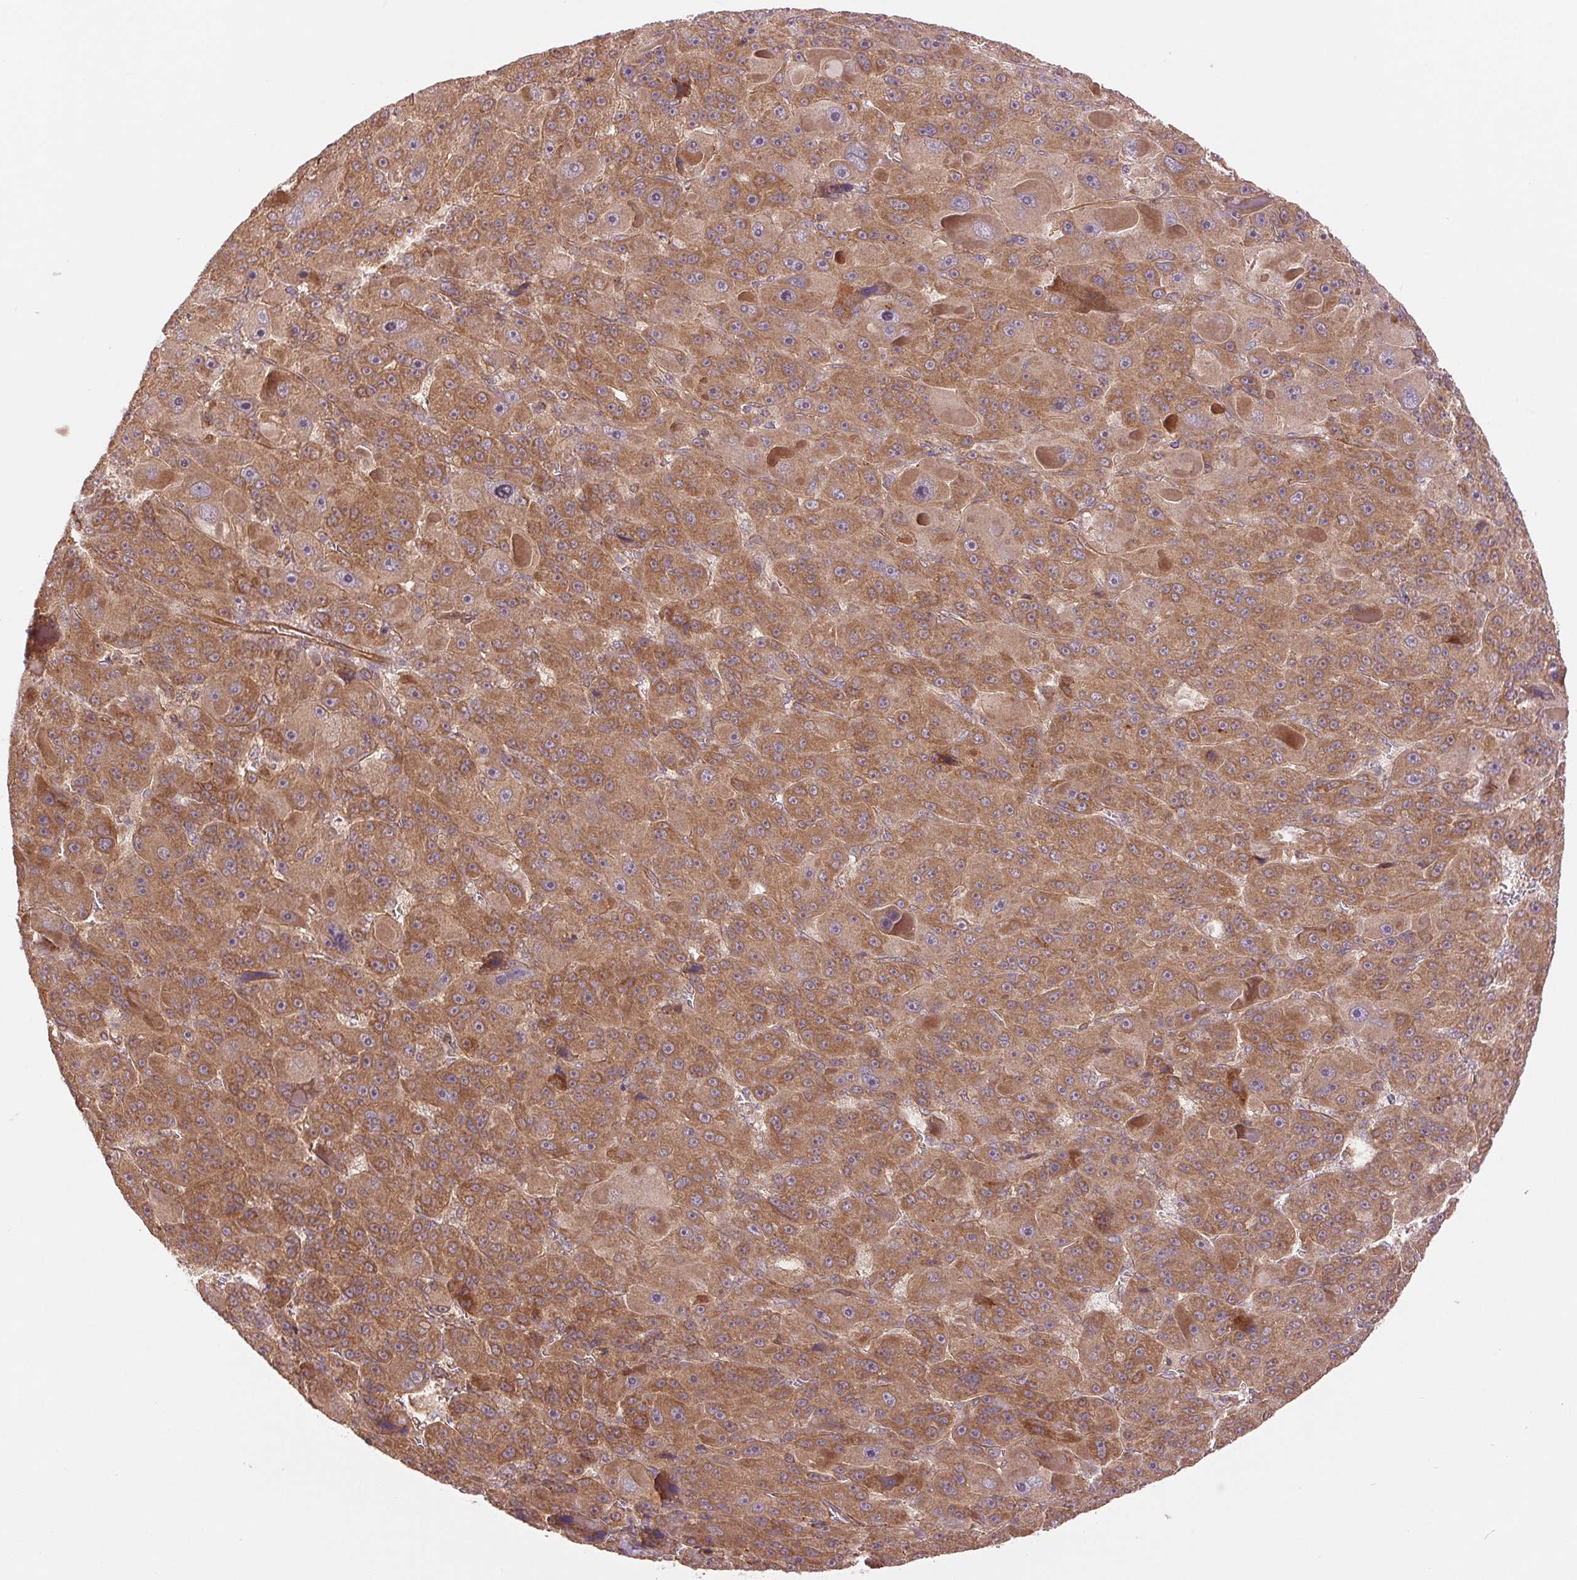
{"staining": {"intensity": "moderate", "quantity": ">75%", "location": "cytoplasmic/membranous"}, "tissue": "liver cancer", "cell_type": "Tumor cells", "image_type": "cancer", "snomed": [{"axis": "morphology", "description": "Carcinoma, Hepatocellular, NOS"}, {"axis": "topography", "description": "Liver"}], "caption": "Immunohistochemistry (IHC) of human liver cancer (hepatocellular carcinoma) demonstrates medium levels of moderate cytoplasmic/membranous positivity in about >75% of tumor cells.", "gene": "STARD7", "patient": {"sex": "male", "age": 76}}